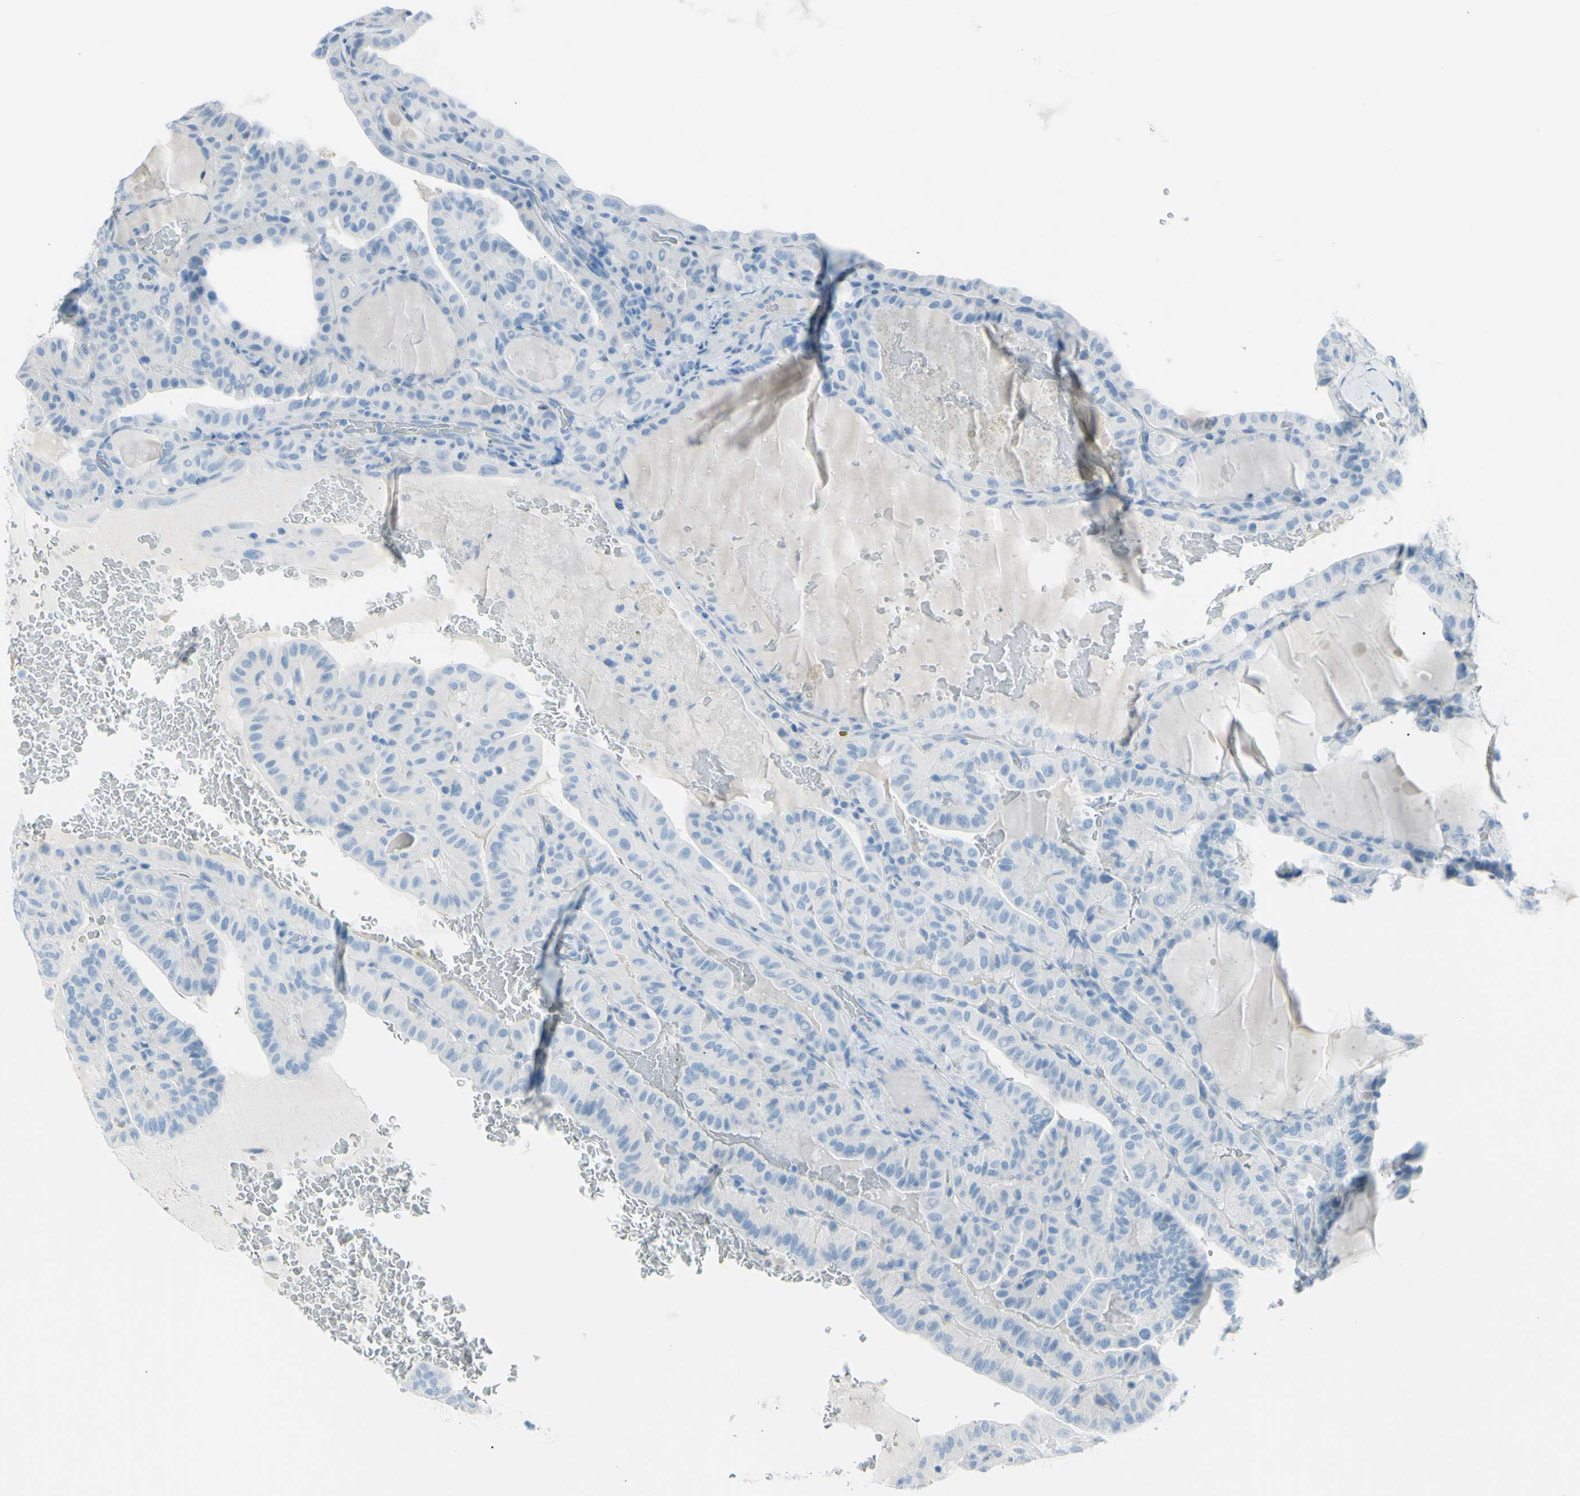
{"staining": {"intensity": "negative", "quantity": "none", "location": "none"}, "tissue": "thyroid cancer", "cell_type": "Tumor cells", "image_type": "cancer", "snomed": [{"axis": "morphology", "description": "Papillary adenocarcinoma, NOS"}, {"axis": "topography", "description": "Thyroid gland"}], "caption": "High power microscopy micrograph of an immunohistochemistry micrograph of papillary adenocarcinoma (thyroid), revealing no significant expression in tumor cells.", "gene": "TFPI2", "patient": {"sex": "male", "age": 77}}